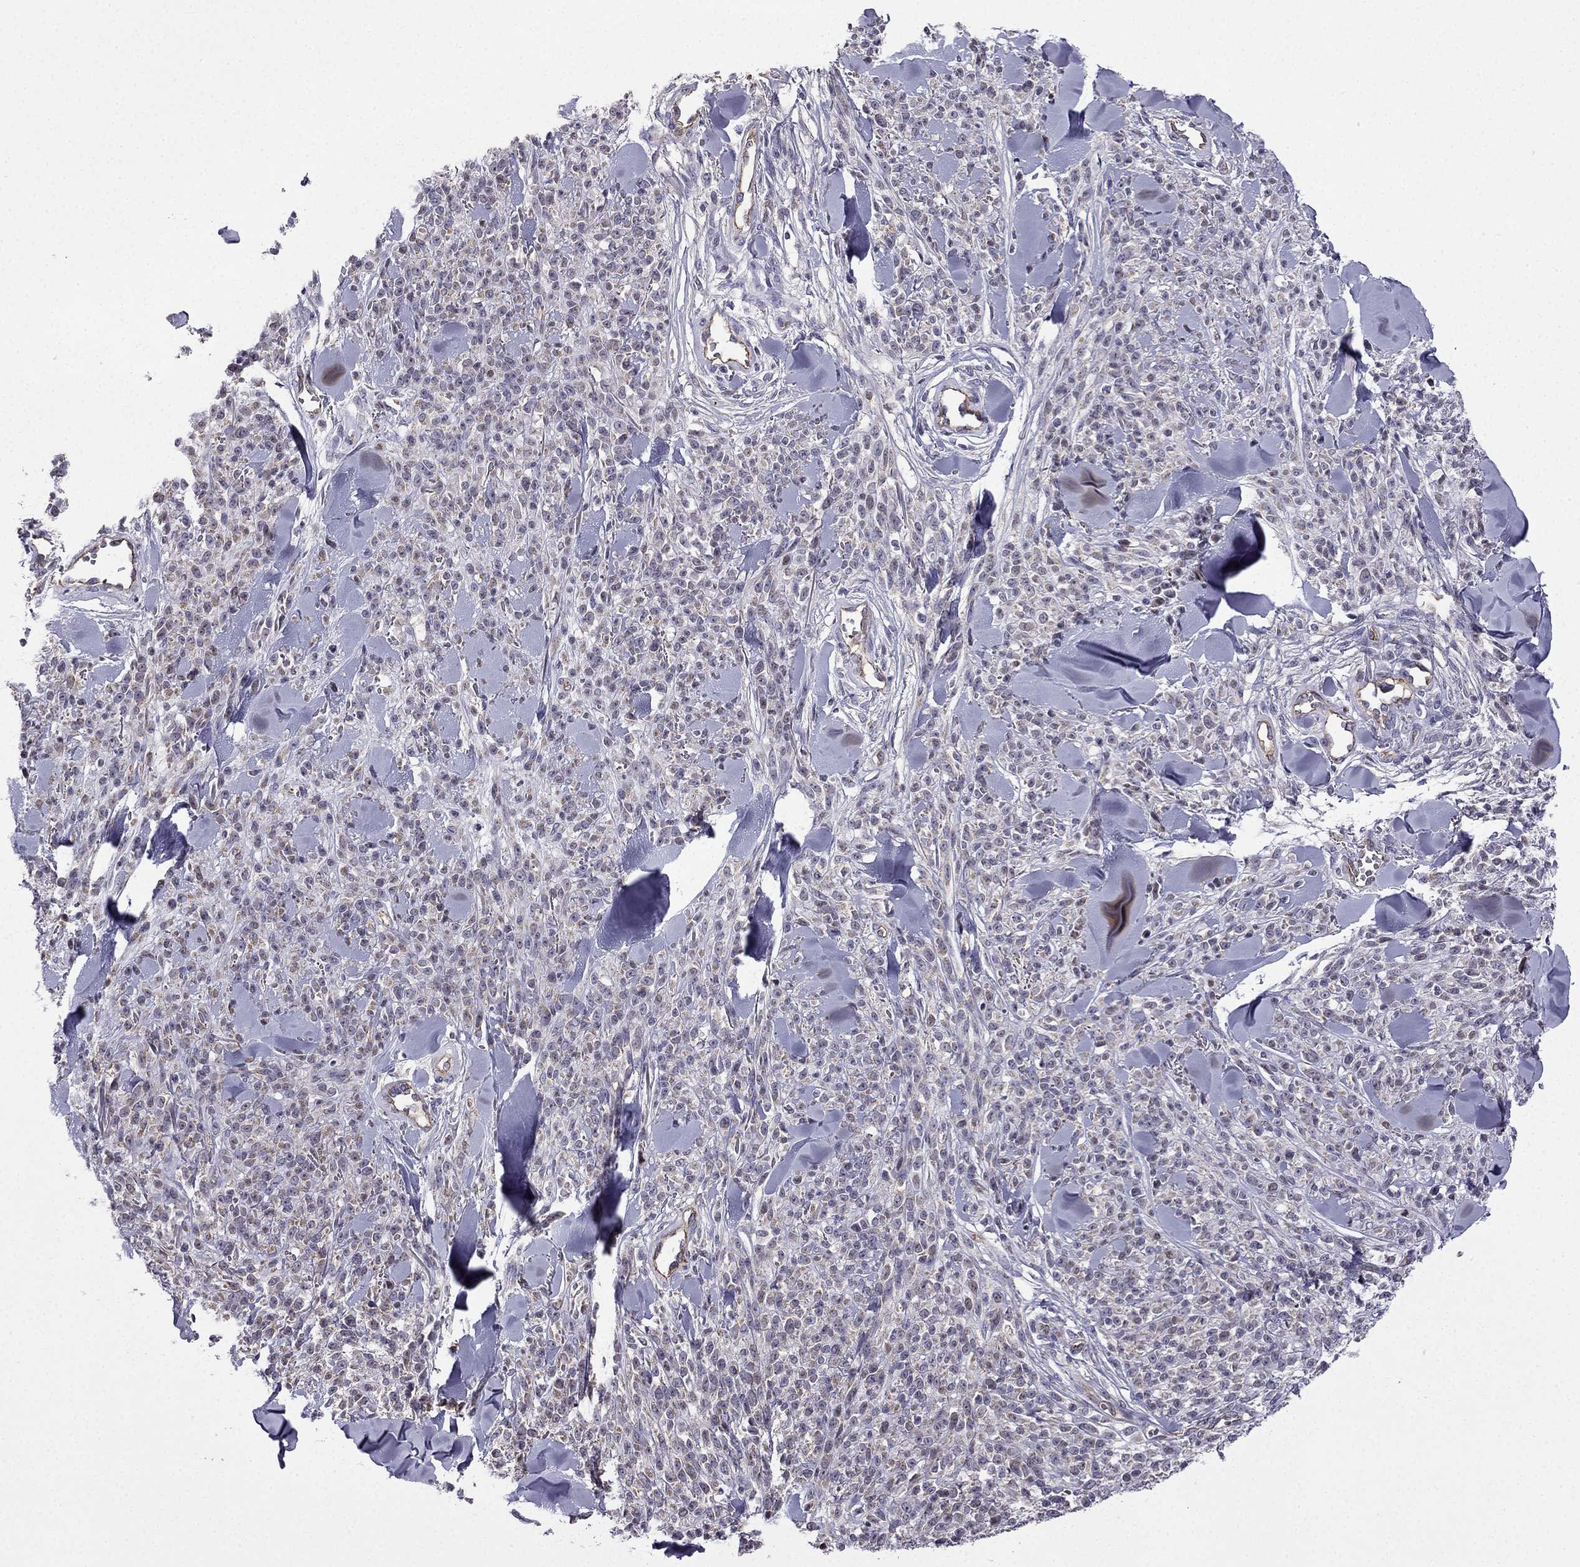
{"staining": {"intensity": "weak", "quantity": "25%-75%", "location": "cytoplasmic/membranous"}, "tissue": "melanoma", "cell_type": "Tumor cells", "image_type": "cancer", "snomed": [{"axis": "morphology", "description": "Malignant melanoma, NOS"}, {"axis": "topography", "description": "Skin"}, {"axis": "topography", "description": "Skin of trunk"}], "caption": "About 25%-75% of tumor cells in human malignant melanoma exhibit weak cytoplasmic/membranous protein staining as visualized by brown immunohistochemical staining.", "gene": "SLC6A2", "patient": {"sex": "male", "age": 74}}